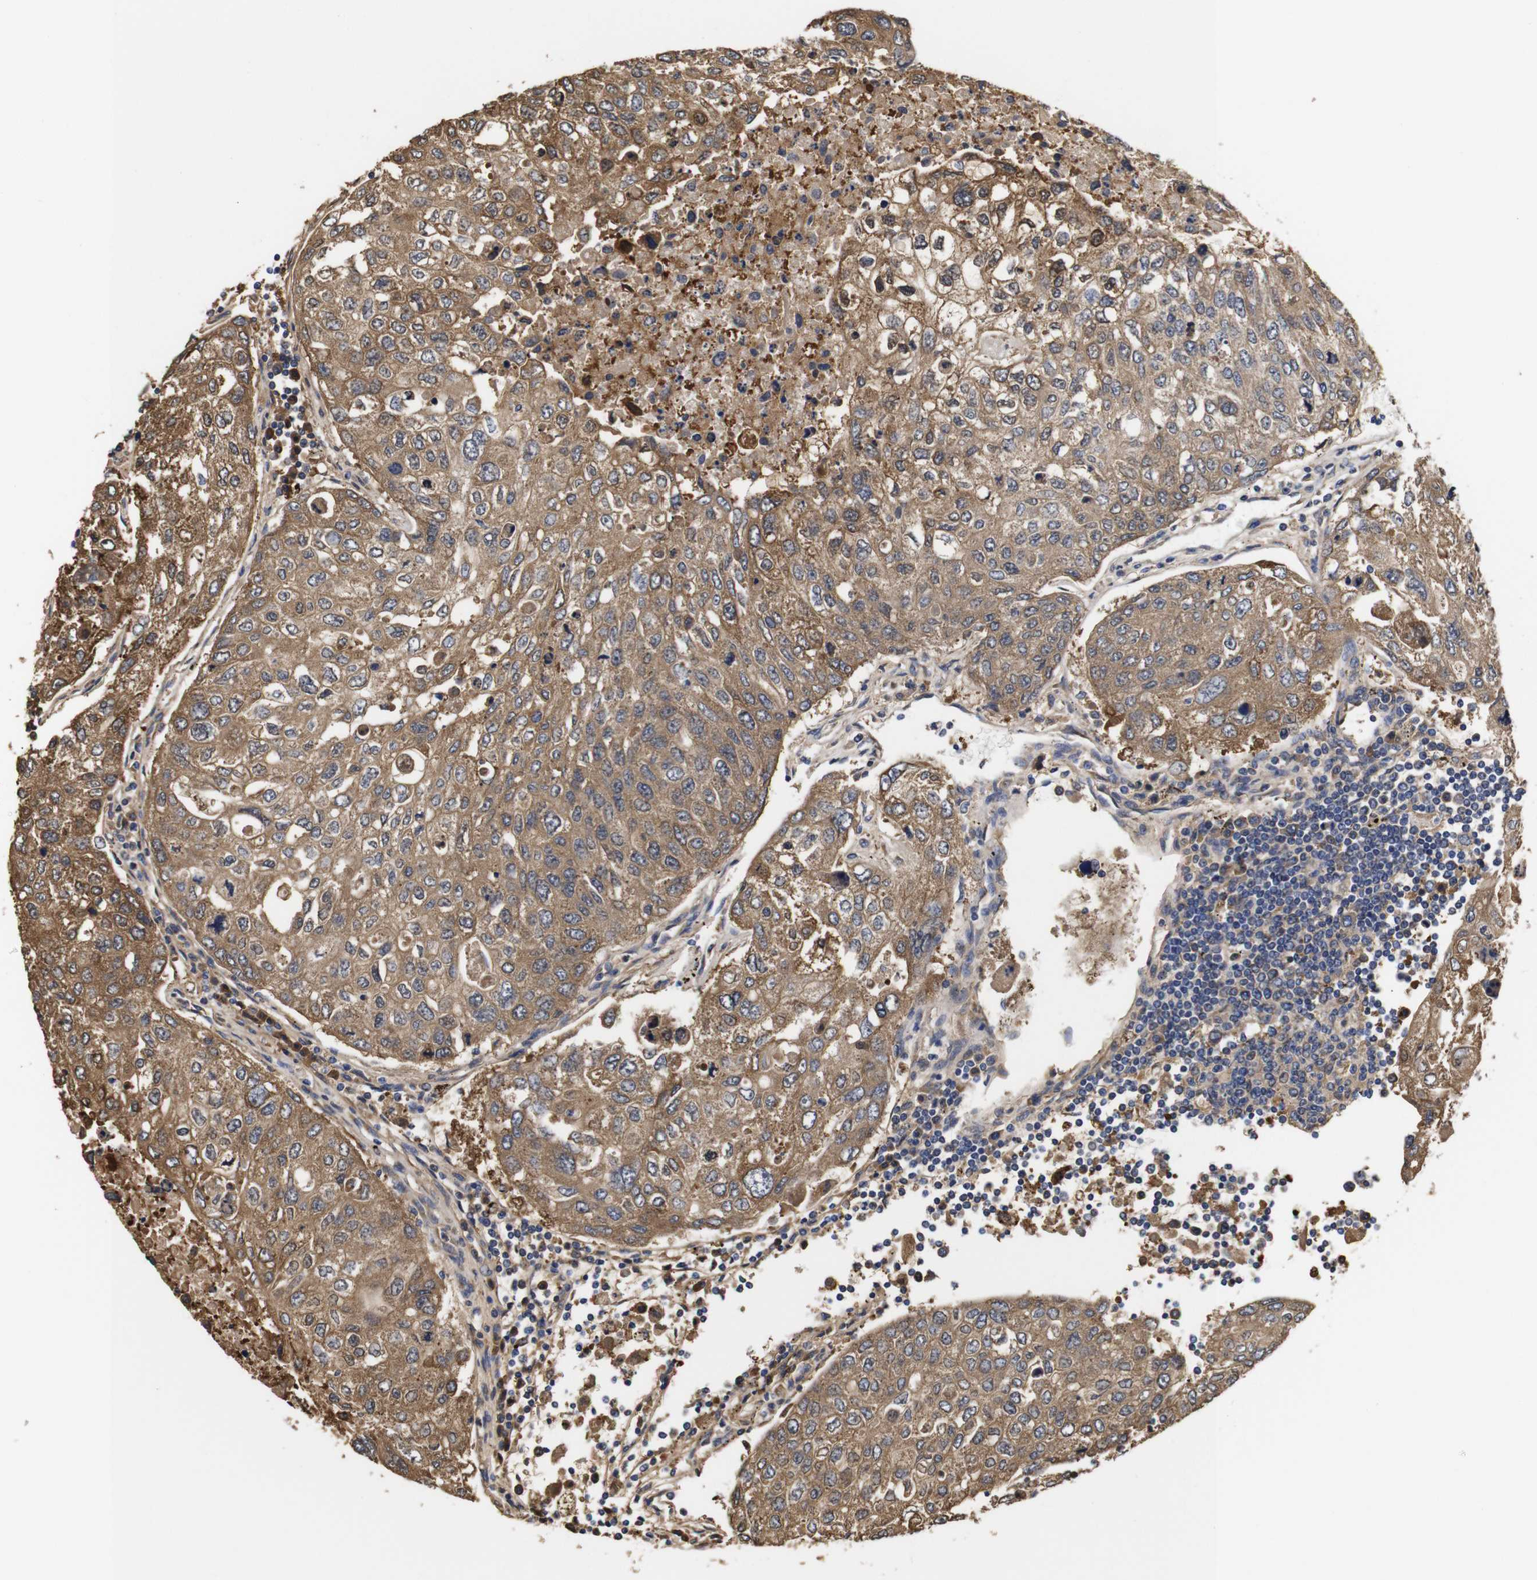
{"staining": {"intensity": "moderate", "quantity": ">75%", "location": "cytoplasmic/membranous"}, "tissue": "urothelial cancer", "cell_type": "Tumor cells", "image_type": "cancer", "snomed": [{"axis": "morphology", "description": "Urothelial carcinoma, High grade"}, {"axis": "topography", "description": "Lymph node"}, {"axis": "topography", "description": "Urinary bladder"}], "caption": "Immunohistochemistry micrograph of neoplastic tissue: urothelial cancer stained using immunohistochemistry reveals medium levels of moderate protein expression localized specifically in the cytoplasmic/membranous of tumor cells, appearing as a cytoplasmic/membranous brown color.", "gene": "LRRCC1", "patient": {"sex": "male", "age": 51}}